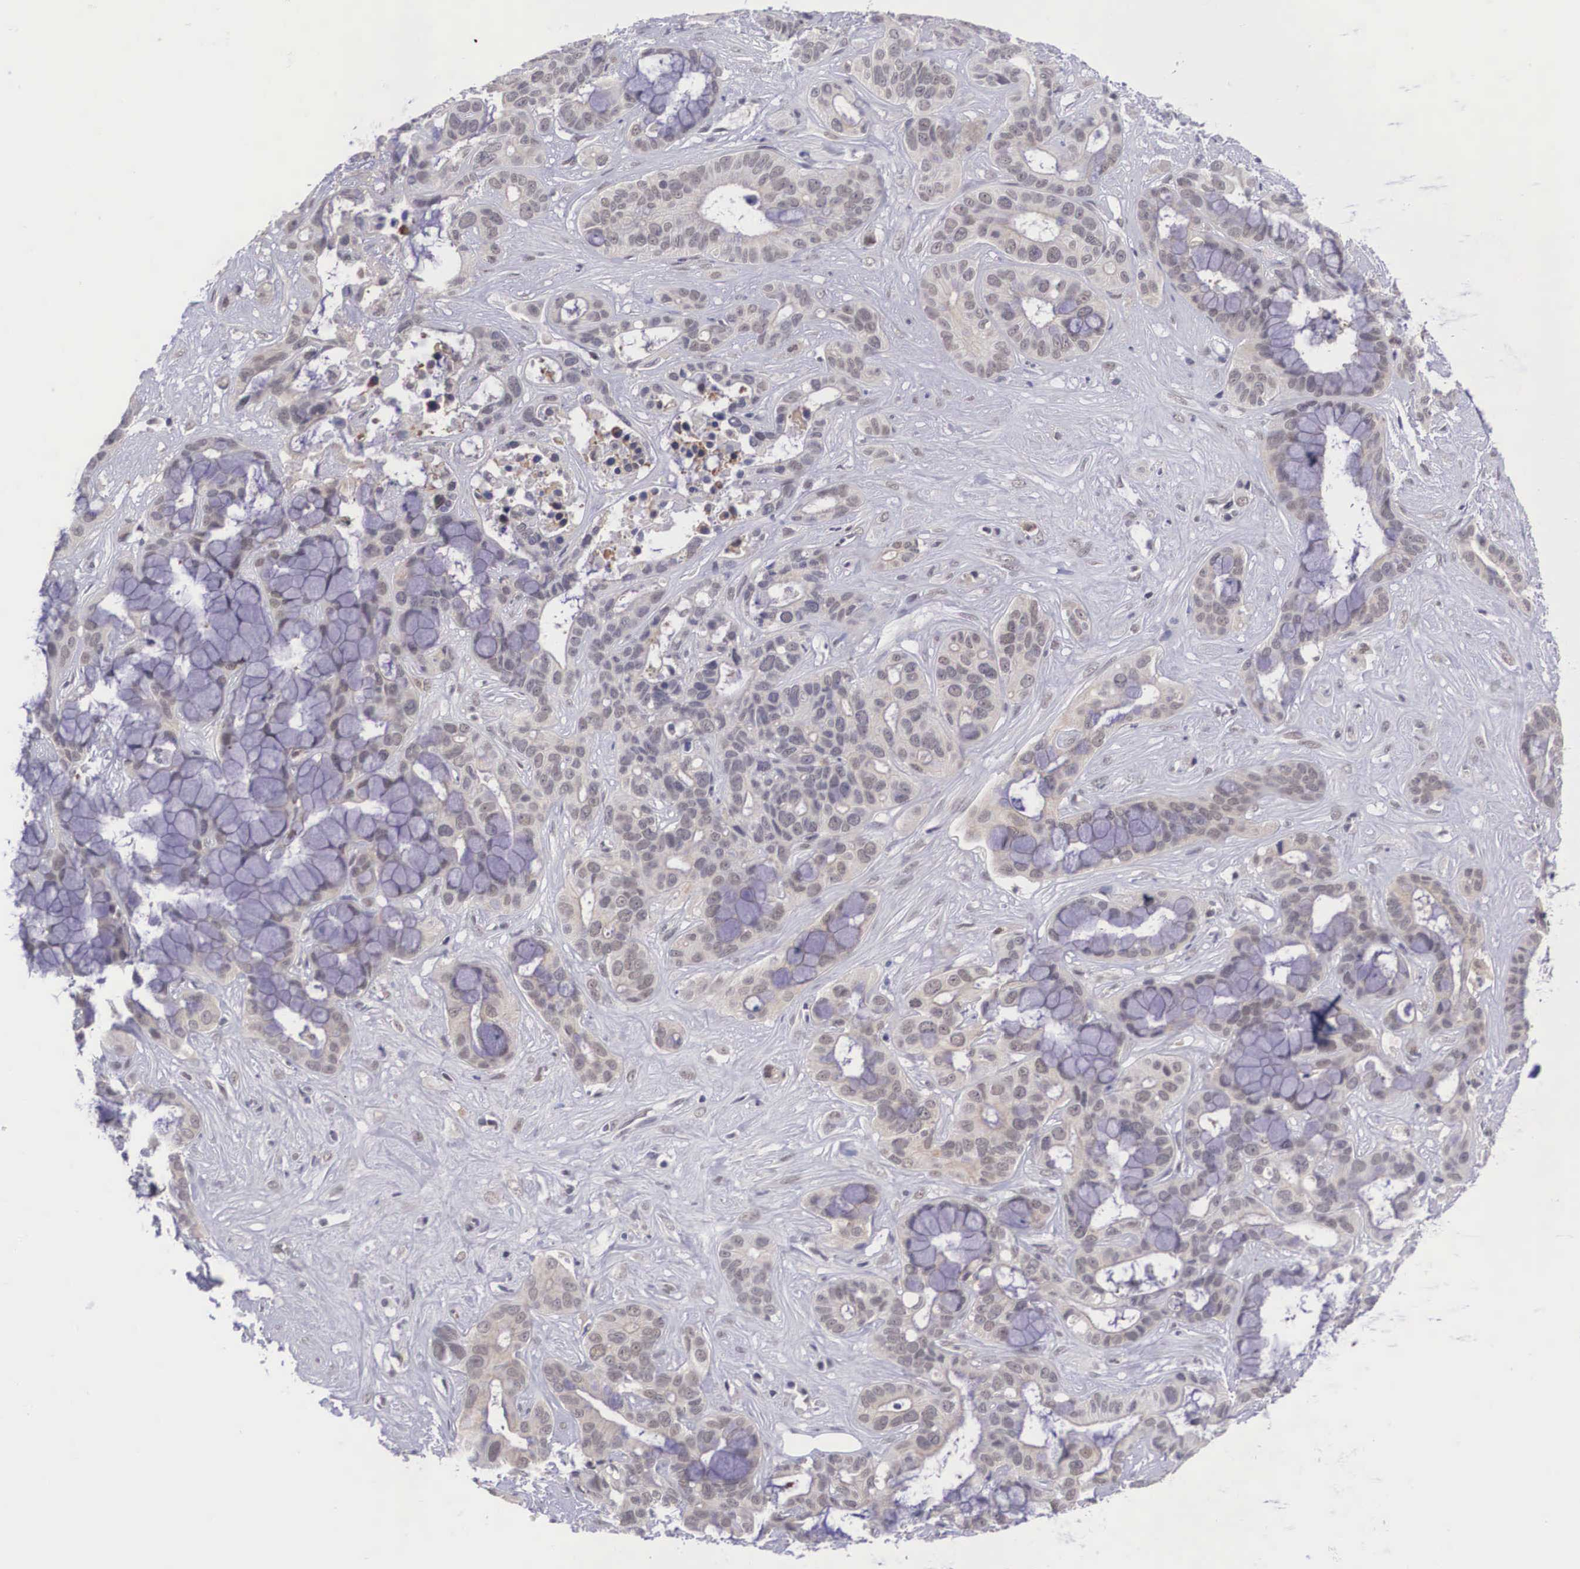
{"staining": {"intensity": "weak", "quantity": "25%-75%", "location": "cytoplasmic/membranous,nuclear"}, "tissue": "liver cancer", "cell_type": "Tumor cells", "image_type": "cancer", "snomed": [{"axis": "morphology", "description": "Cholangiocarcinoma"}, {"axis": "topography", "description": "Liver"}], "caption": "Liver cholangiocarcinoma stained with a protein marker shows weak staining in tumor cells.", "gene": "NINL", "patient": {"sex": "female", "age": 65}}